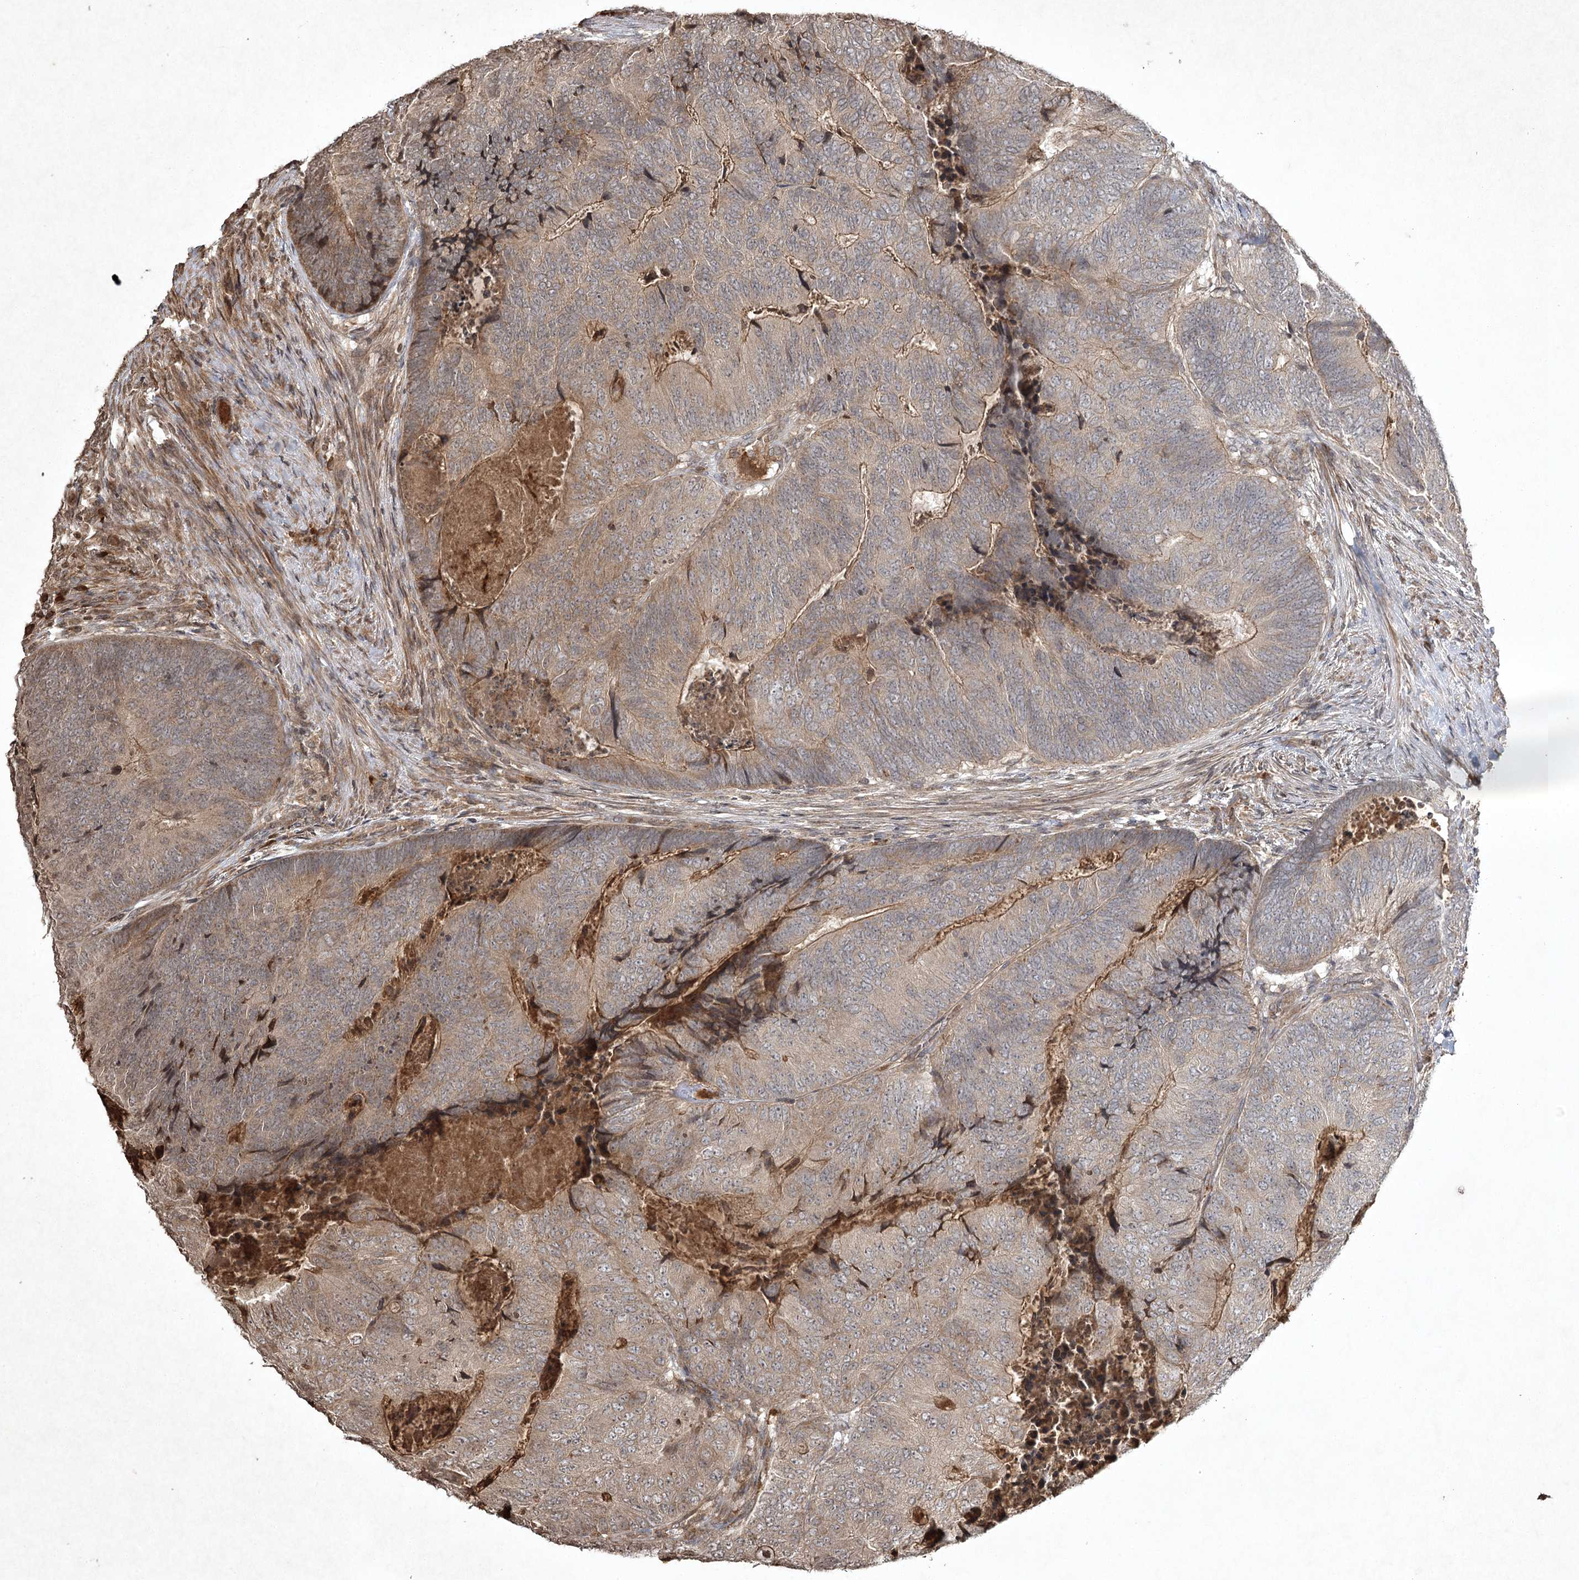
{"staining": {"intensity": "negative", "quantity": "none", "location": "none"}, "tissue": "colorectal cancer", "cell_type": "Tumor cells", "image_type": "cancer", "snomed": [{"axis": "morphology", "description": "Adenocarcinoma, NOS"}, {"axis": "topography", "description": "Colon"}], "caption": "IHC of colorectal cancer (adenocarcinoma) reveals no expression in tumor cells.", "gene": "CYP2B6", "patient": {"sex": "female", "age": 67}}